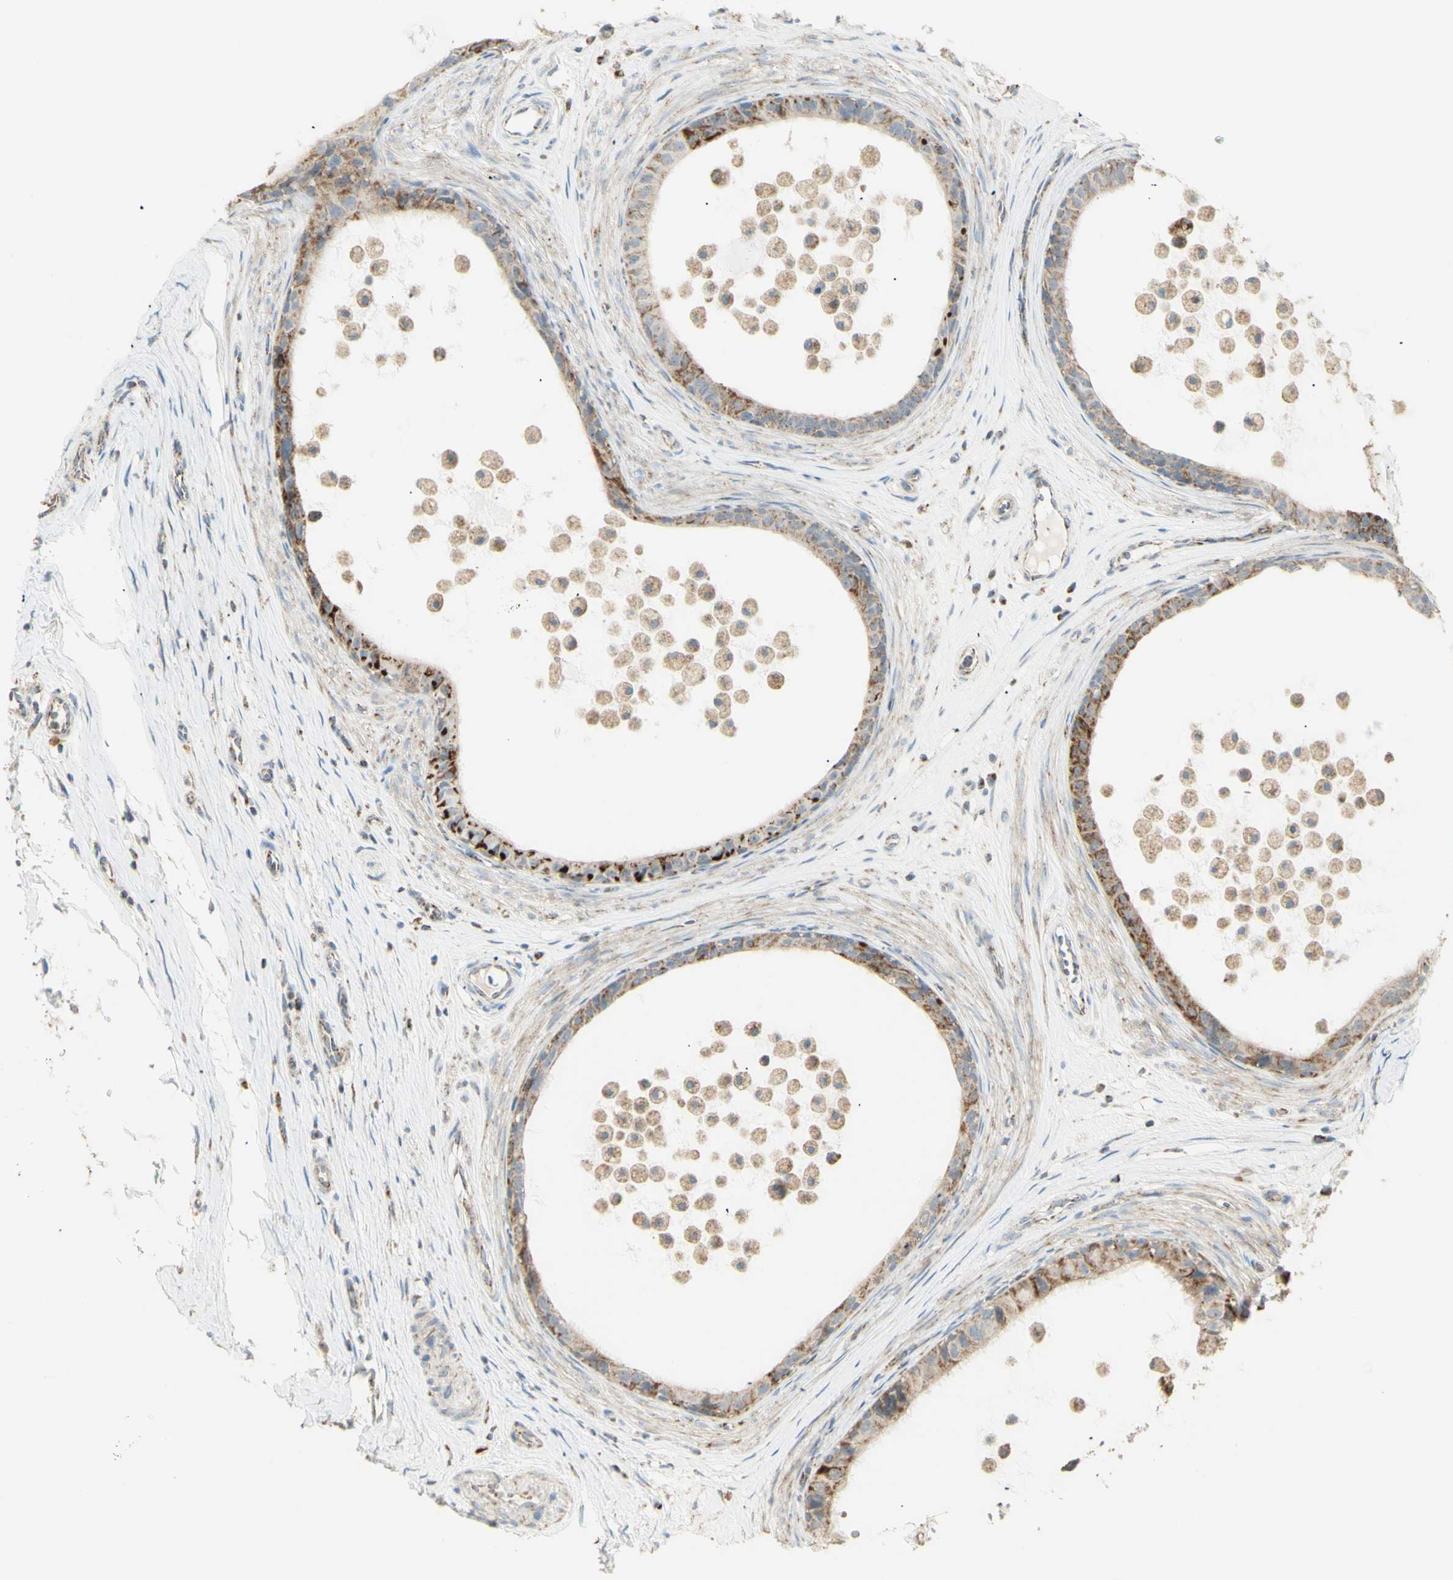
{"staining": {"intensity": "weak", "quantity": ">75%", "location": "cytoplasmic/membranous"}, "tissue": "epididymis", "cell_type": "Glandular cells", "image_type": "normal", "snomed": [{"axis": "morphology", "description": "Normal tissue, NOS"}, {"axis": "morphology", "description": "Inflammation, NOS"}, {"axis": "topography", "description": "Epididymis"}], "caption": "Immunohistochemical staining of normal epididymis demonstrates weak cytoplasmic/membranous protein expression in approximately >75% of glandular cells.", "gene": "LETM1", "patient": {"sex": "male", "age": 85}}